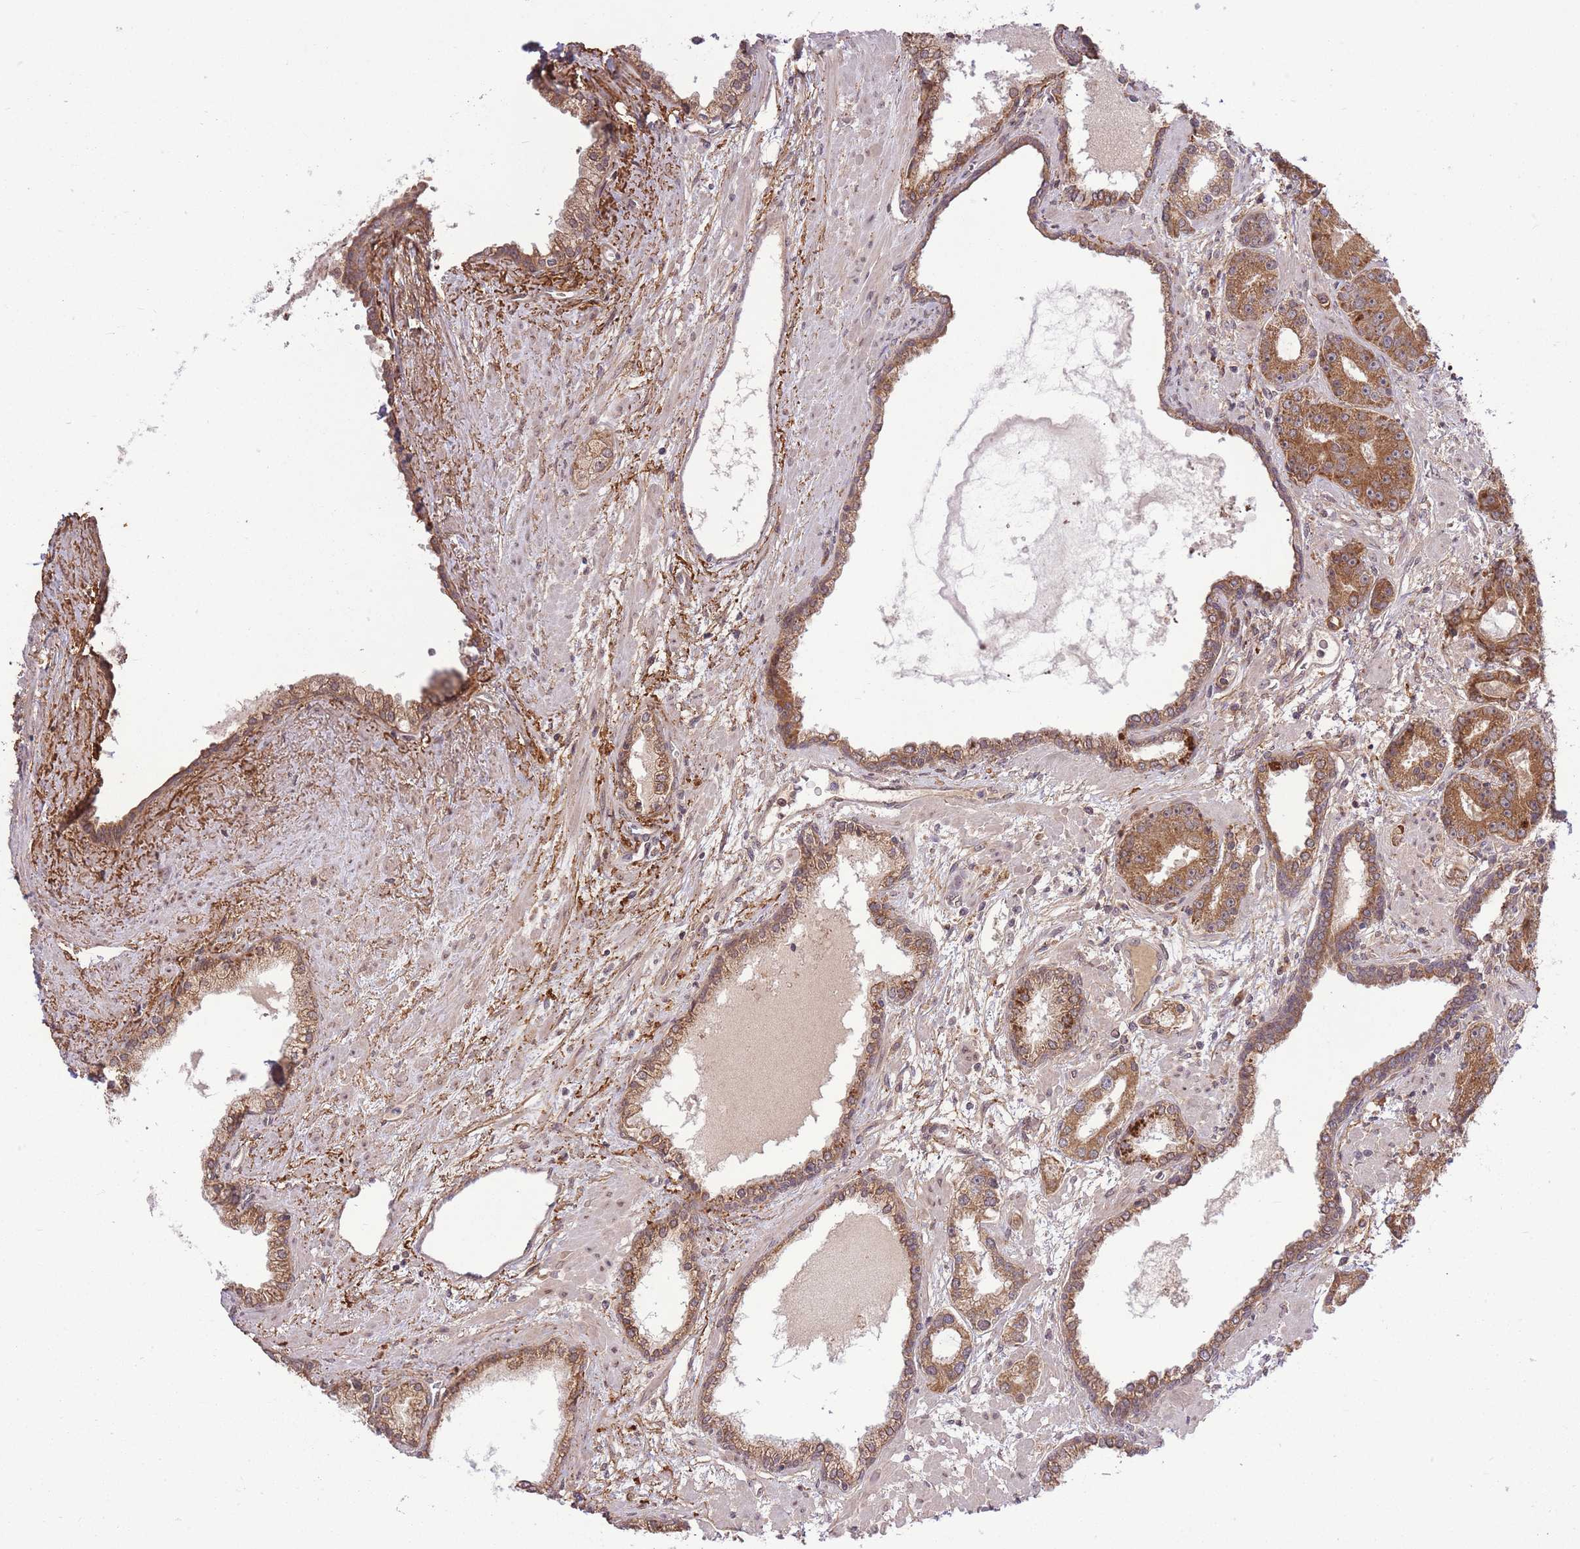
{"staining": {"intensity": "moderate", "quantity": ">75%", "location": "cytoplasmic/membranous"}, "tissue": "prostate cancer", "cell_type": "Tumor cells", "image_type": "cancer", "snomed": [{"axis": "morphology", "description": "Adenocarcinoma, High grade"}, {"axis": "topography", "description": "Prostate"}], "caption": "Tumor cells demonstrate moderate cytoplasmic/membranous expression in approximately >75% of cells in prostate adenocarcinoma (high-grade).", "gene": "ZNF391", "patient": {"sex": "male", "age": 71}}